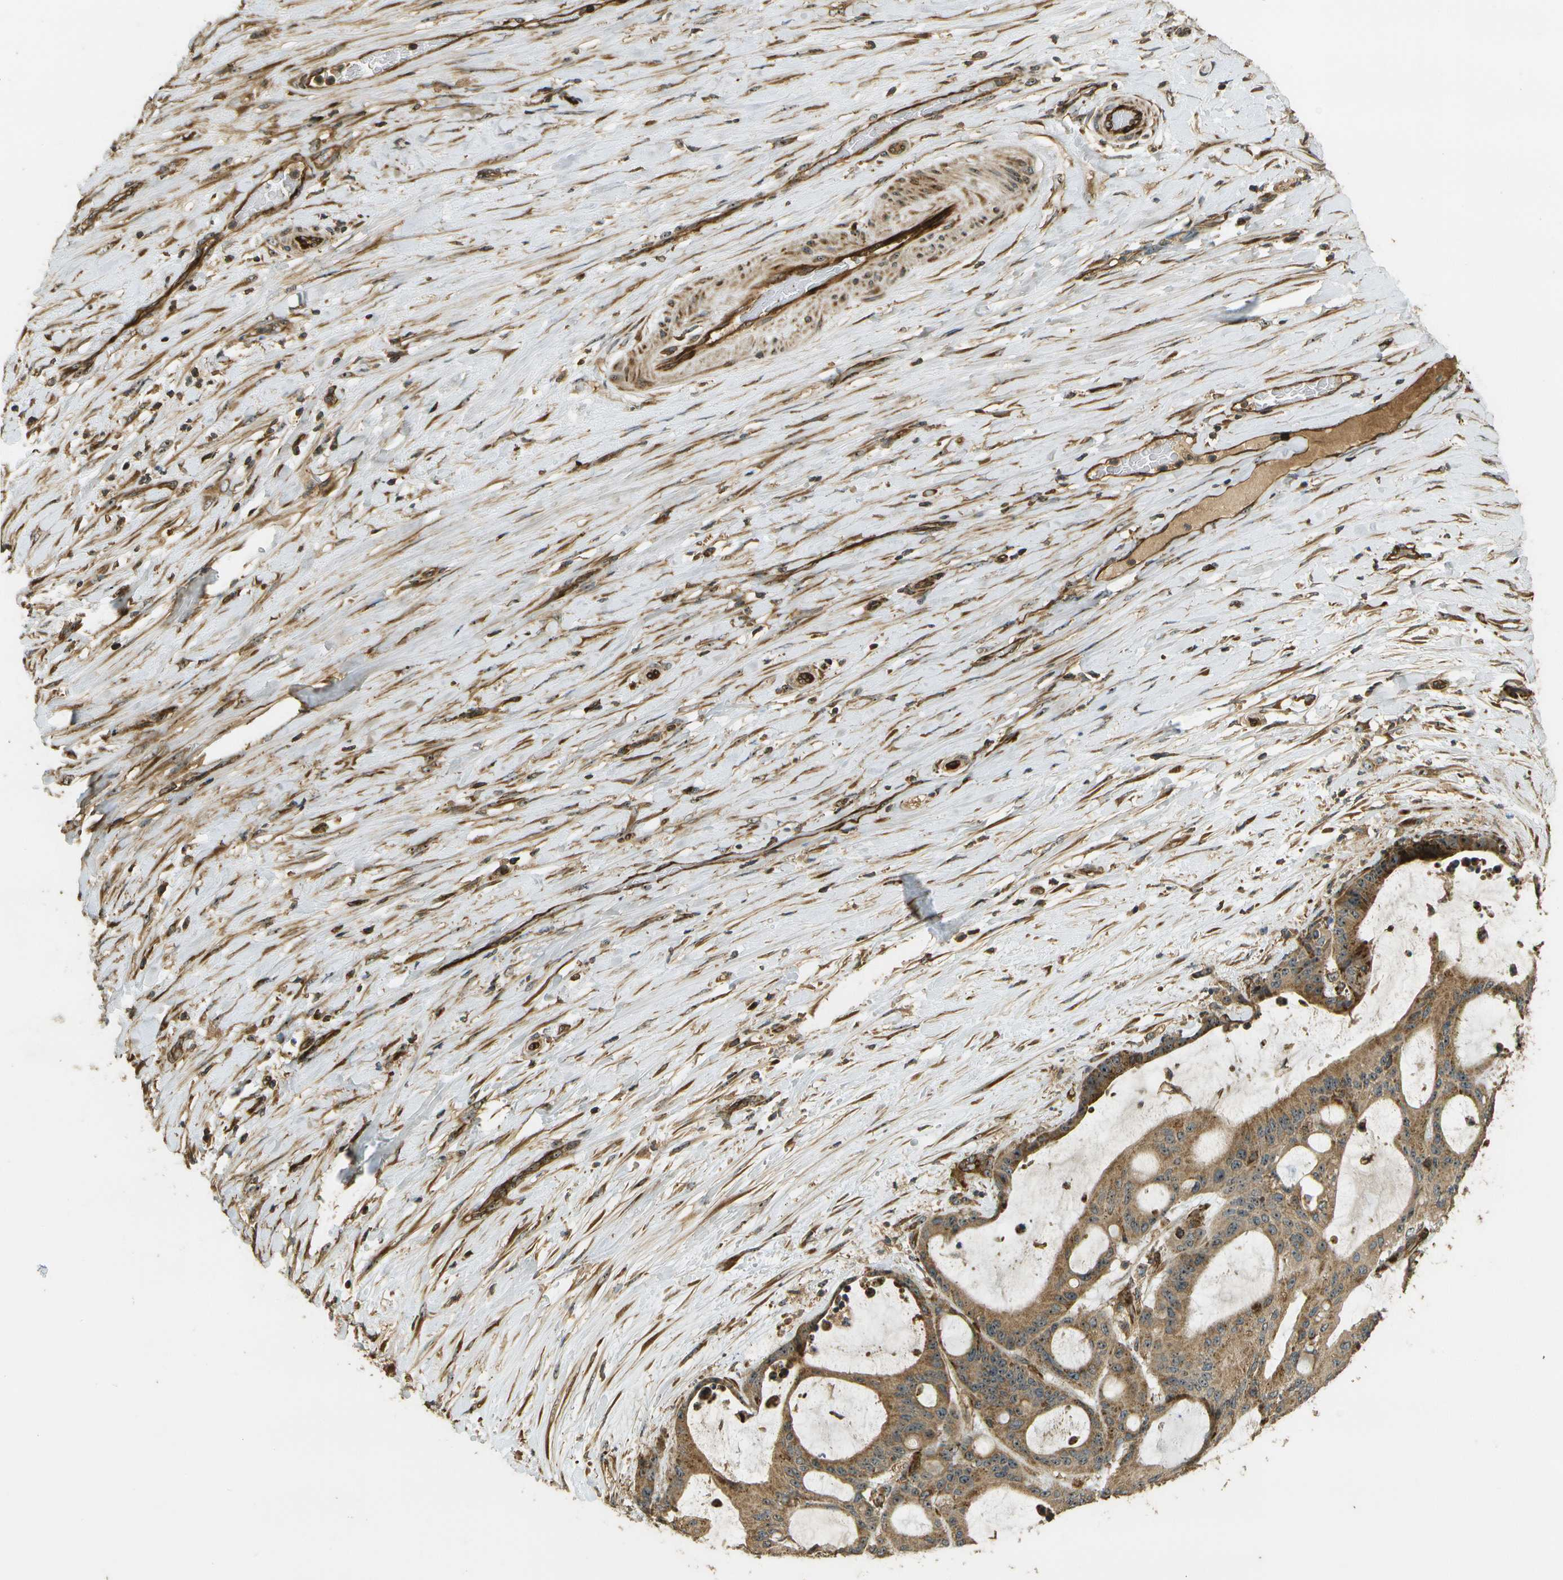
{"staining": {"intensity": "moderate", "quantity": ">75%", "location": "cytoplasmic/membranous,nuclear"}, "tissue": "liver cancer", "cell_type": "Tumor cells", "image_type": "cancer", "snomed": [{"axis": "morphology", "description": "Cholangiocarcinoma"}, {"axis": "topography", "description": "Liver"}], "caption": "Cholangiocarcinoma (liver) stained with DAB (3,3'-diaminobenzidine) IHC exhibits medium levels of moderate cytoplasmic/membranous and nuclear staining in about >75% of tumor cells. (Brightfield microscopy of DAB IHC at high magnification).", "gene": "LRP12", "patient": {"sex": "female", "age": 73}}